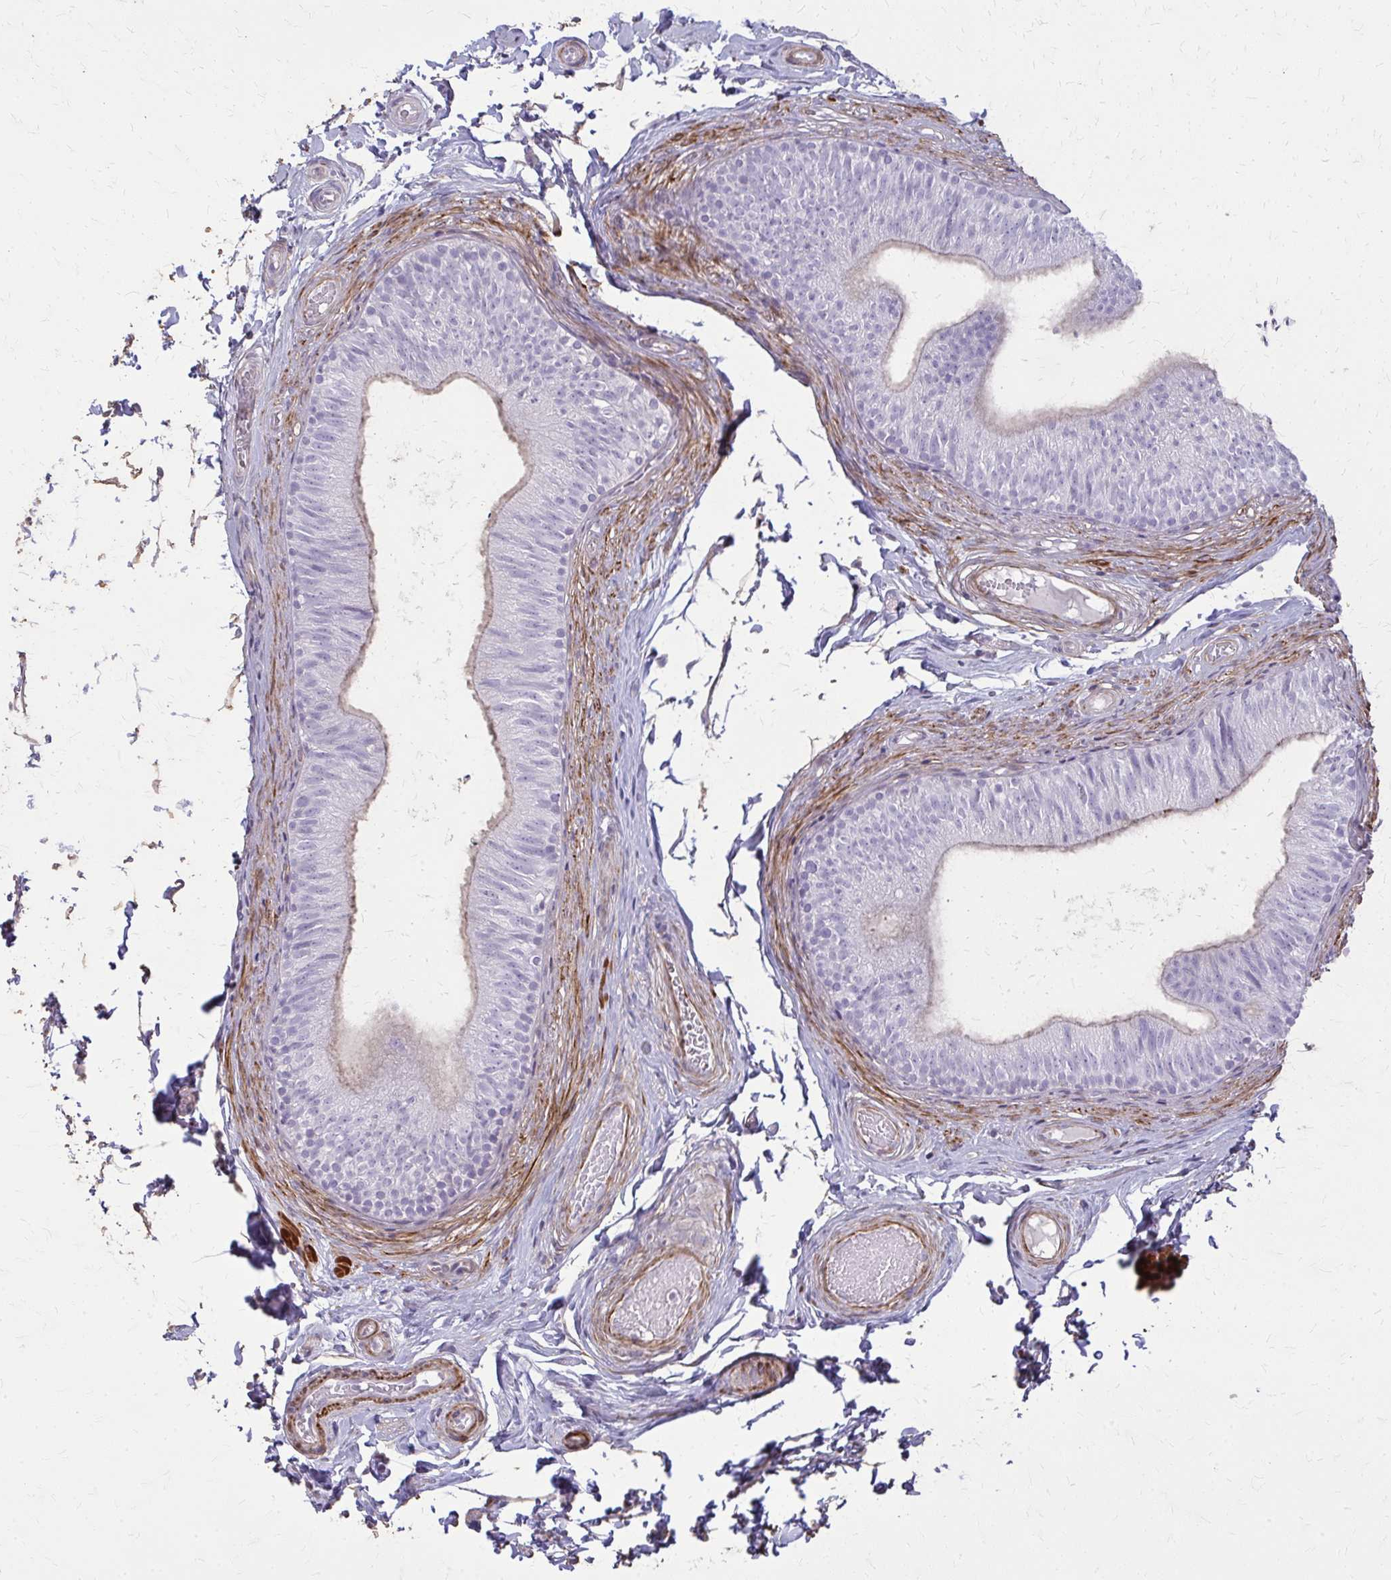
{"staining": {"intensity": "weak", "quantity": "25%-75%", "location": "cytoplasmic/membranous"}, "tissue": "epididymis", "cell_type": "Glandular cells", "image_type": "normal", "snomed": [{"axis": "morphology", "description": "Normal tissue, NOS"}, {"axis": "topography", "description": "Epididymis, spermatic cord, NOS"}, {"axis": "topography", "description": "Epididymis"}, {"axis": "topography", "description": "Peripheral nerve tissue"}], "caption": "High-power microscopy captured an immunohistochemistry image of benign epididymis, revealing weak cytoplasmic/membranous staining in about 25%-75% of glandular cells.", "gene": "TENM4", "patient": {"sex": "male", "age": 29}}